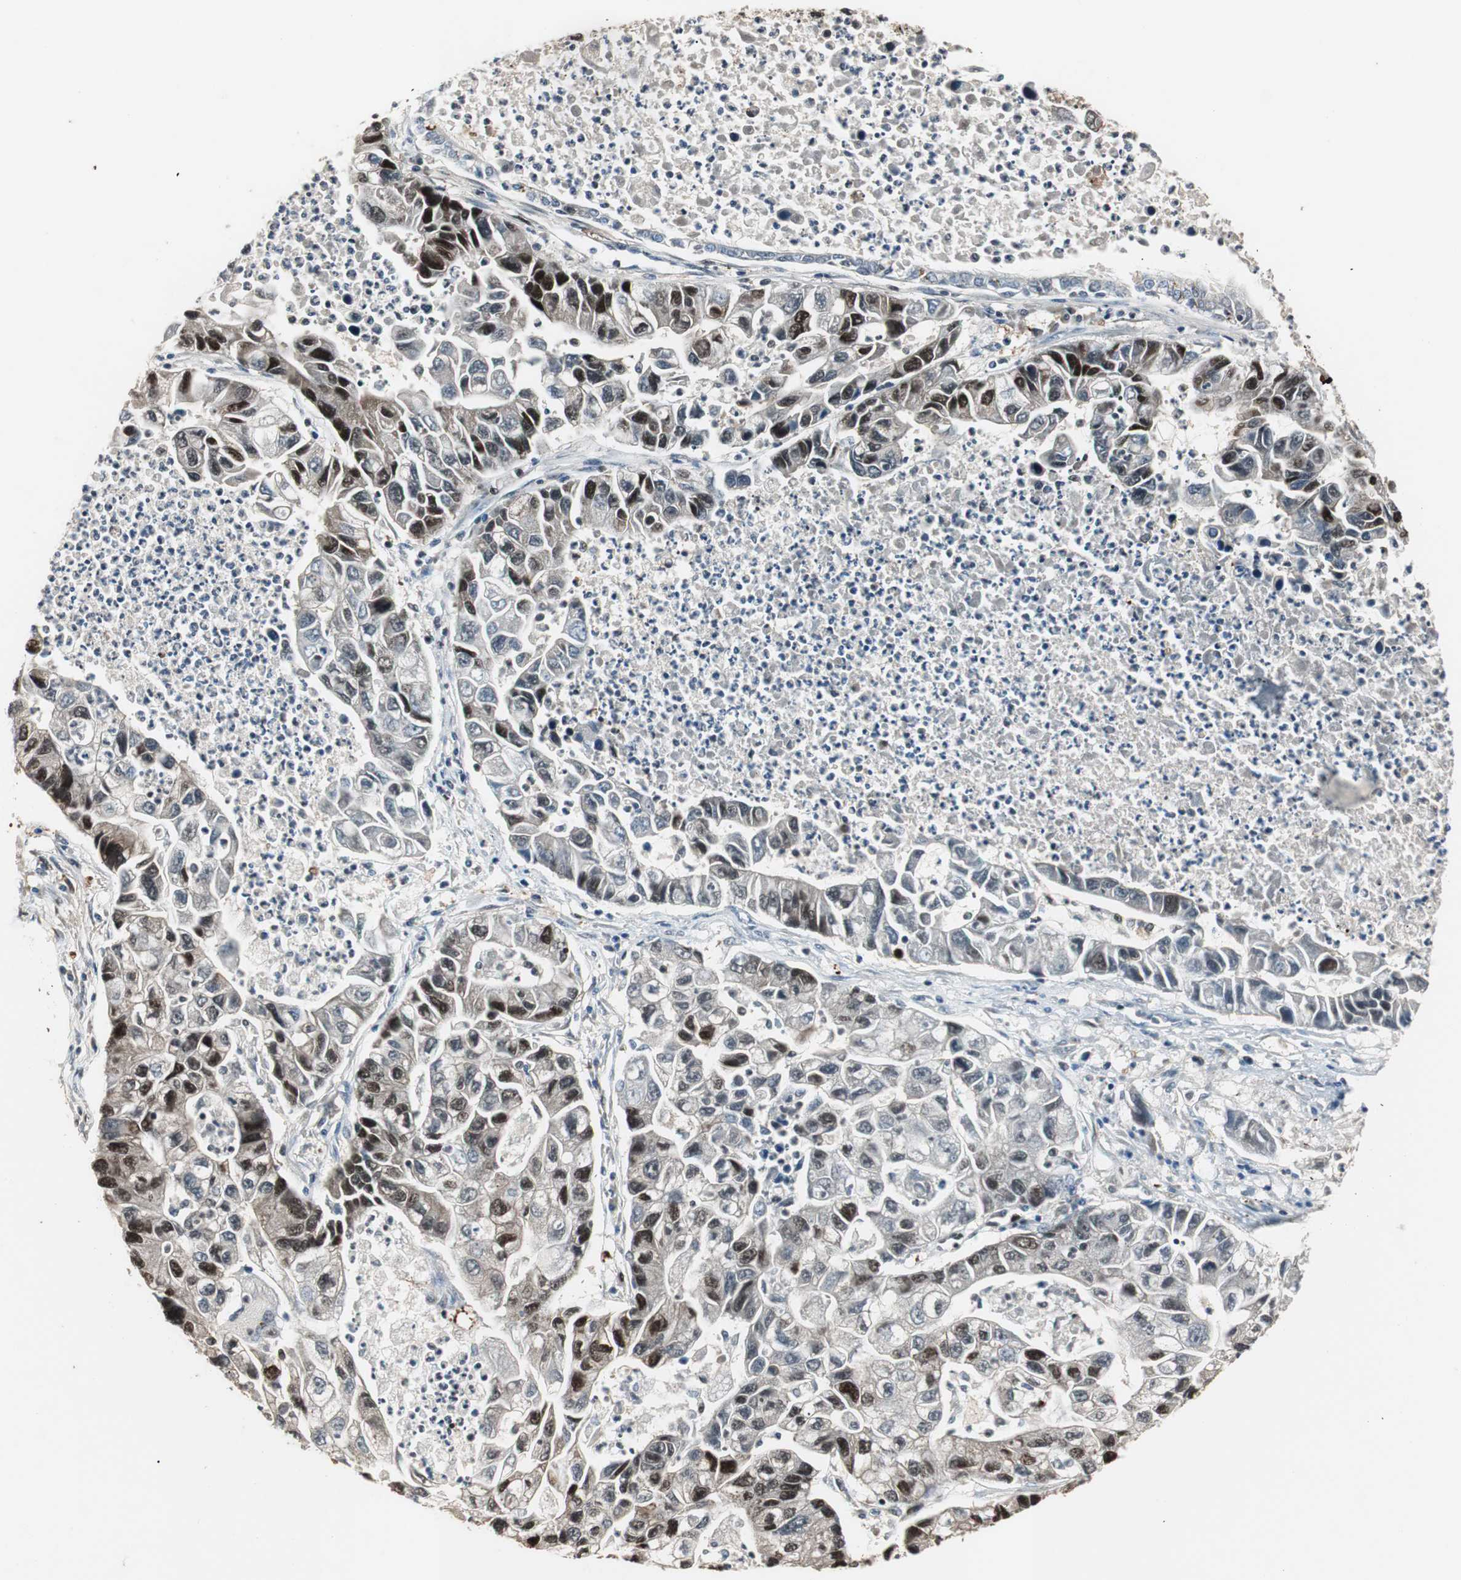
{"staining": {"intensity": "strong", "quantity": "25%-75%", "location": "nuclear"}, "tissue": "lung cancer", "cell_type": "Tumor cells", "image_type": "cancer", "snomed": [{"axis": "morphology", "description": "Adenocarcinoma, NOS"}, {"axis": "topography", "description": "Lung"}], "caption": "Adenocarcinoma (lung) was stained to show a protein in brown. There is high levels of strong nuclear positivity in about 25%-75% of tumor cells. The staining was performed using DAB (3,3'-diaminobenzidine), with brown indicating positive protein expression. Nuclei are stained blue with hematoxylin.", "gene": "FEN1", "patient": {"sex": "female", "age": 51}}